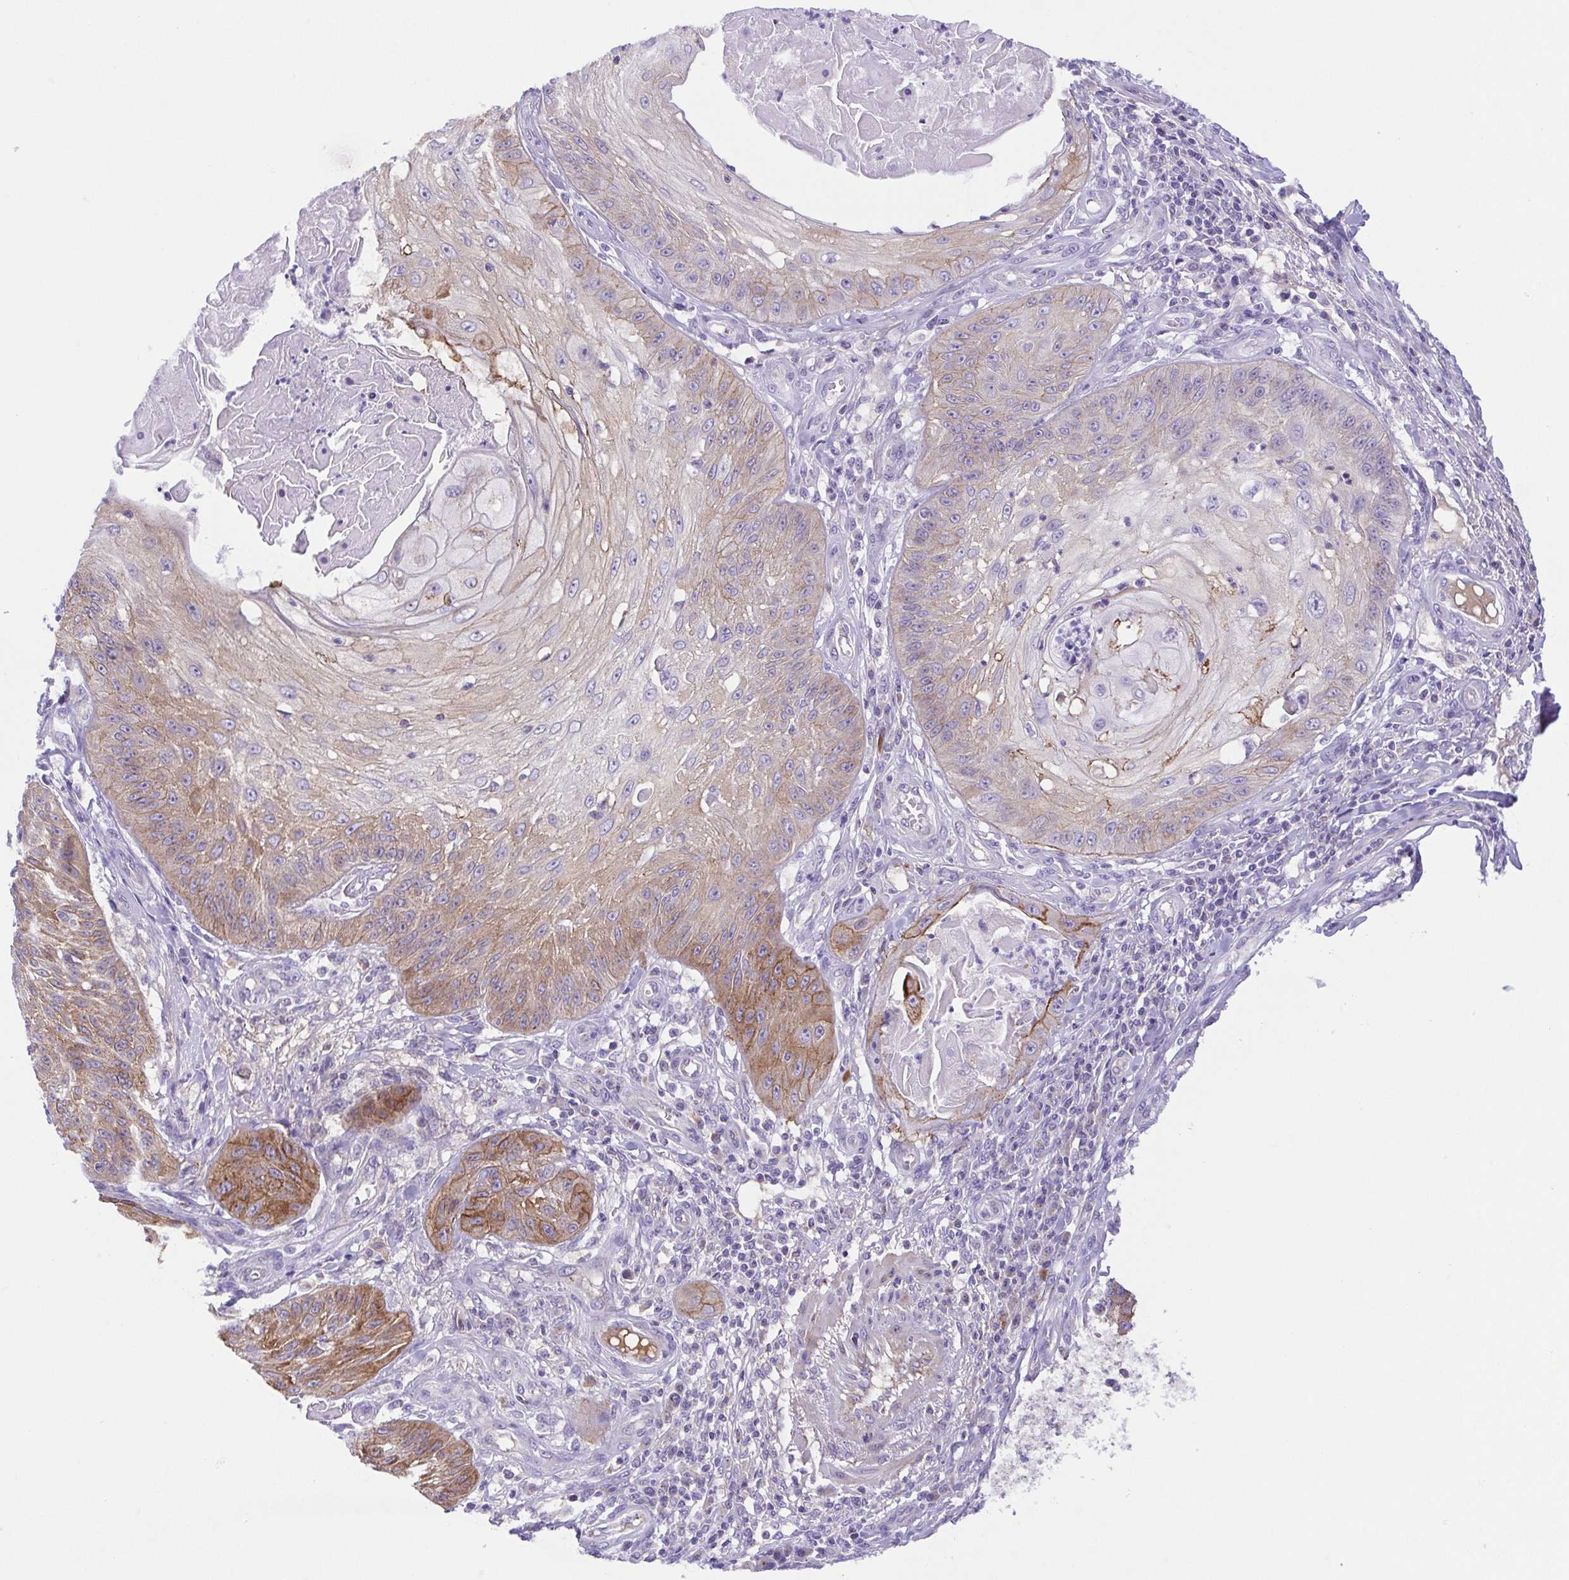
{"staining": {"intensity": "moderate", "quantity": "25%-75%", "location": "cytoplasmic/membranous"}, "tissue": "skin cancer", "cell_type": "Tumor cells", "image_type": "cancer", "snomed": [{"axis": "morphology", "description": "Squamous cell carcinoma, NOS"}, {"axis": "topography", "description": "Skin"}], "caption": "This is a photomicrograph of immunohistochemistry staining of squamous cell carcinoma (skin), which shows moderate staining in the cytoplasmic/membranous of tumor cells.", "gene": "SLC13A1", "patient": {"sex": "male", "age": 70}}